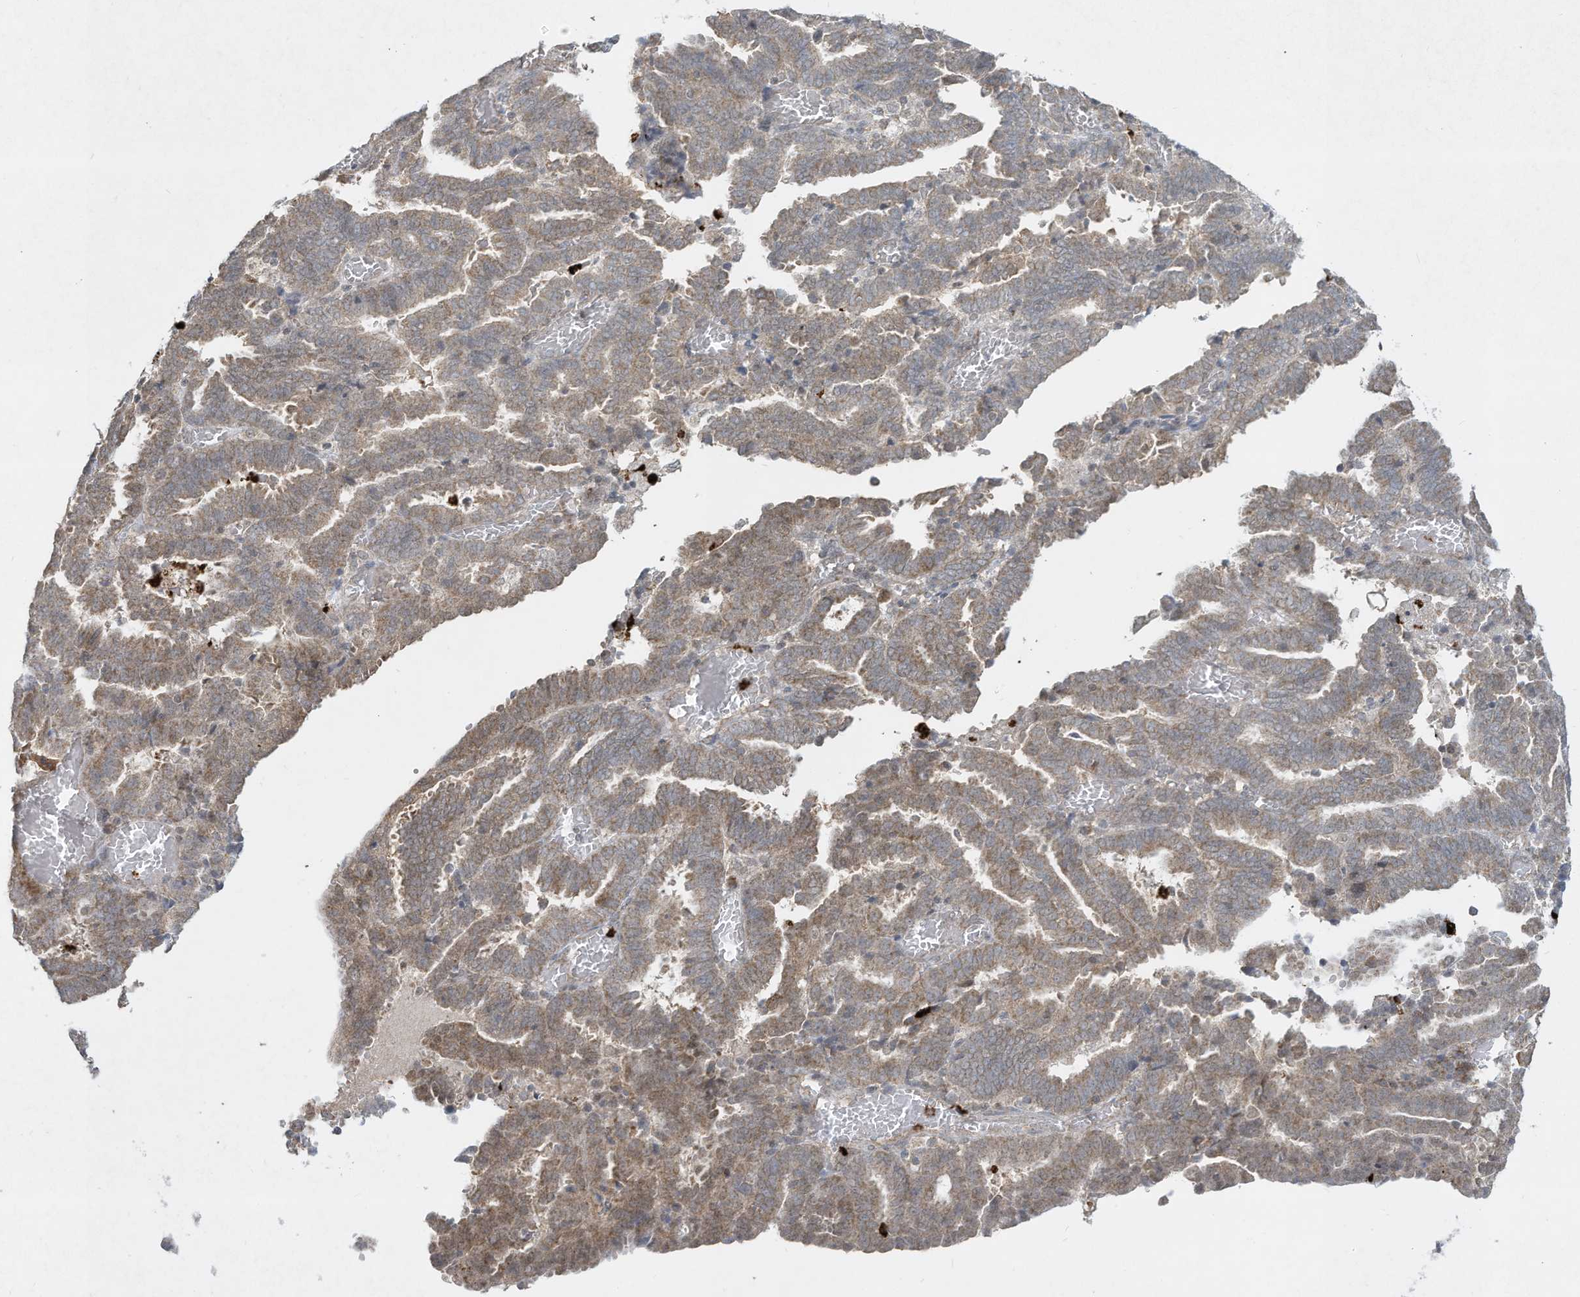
{"staining": {"intensity": "moderate", "quantity": ">75%", "location": "cytoplasmic/membranous"}, "tissue": "endometrial cancer", "cell_type": "Tumor cells", "image_type": "cancer", "snomed": [{"axis": "morphology", "description": "Adenocarcinoma, NOS"}, {"axis": "topography", "description": "Uterus"}], "caption": "This is a photomicrograph of immunohistochemistry (IHC) staining of adenocarcinoma (endometrial), which shows moderate positivity in the cytoplasmic/membranous of tumor cells.", "gene": "CHRNA4", "patient": {"sex": "female", "age": 83}}